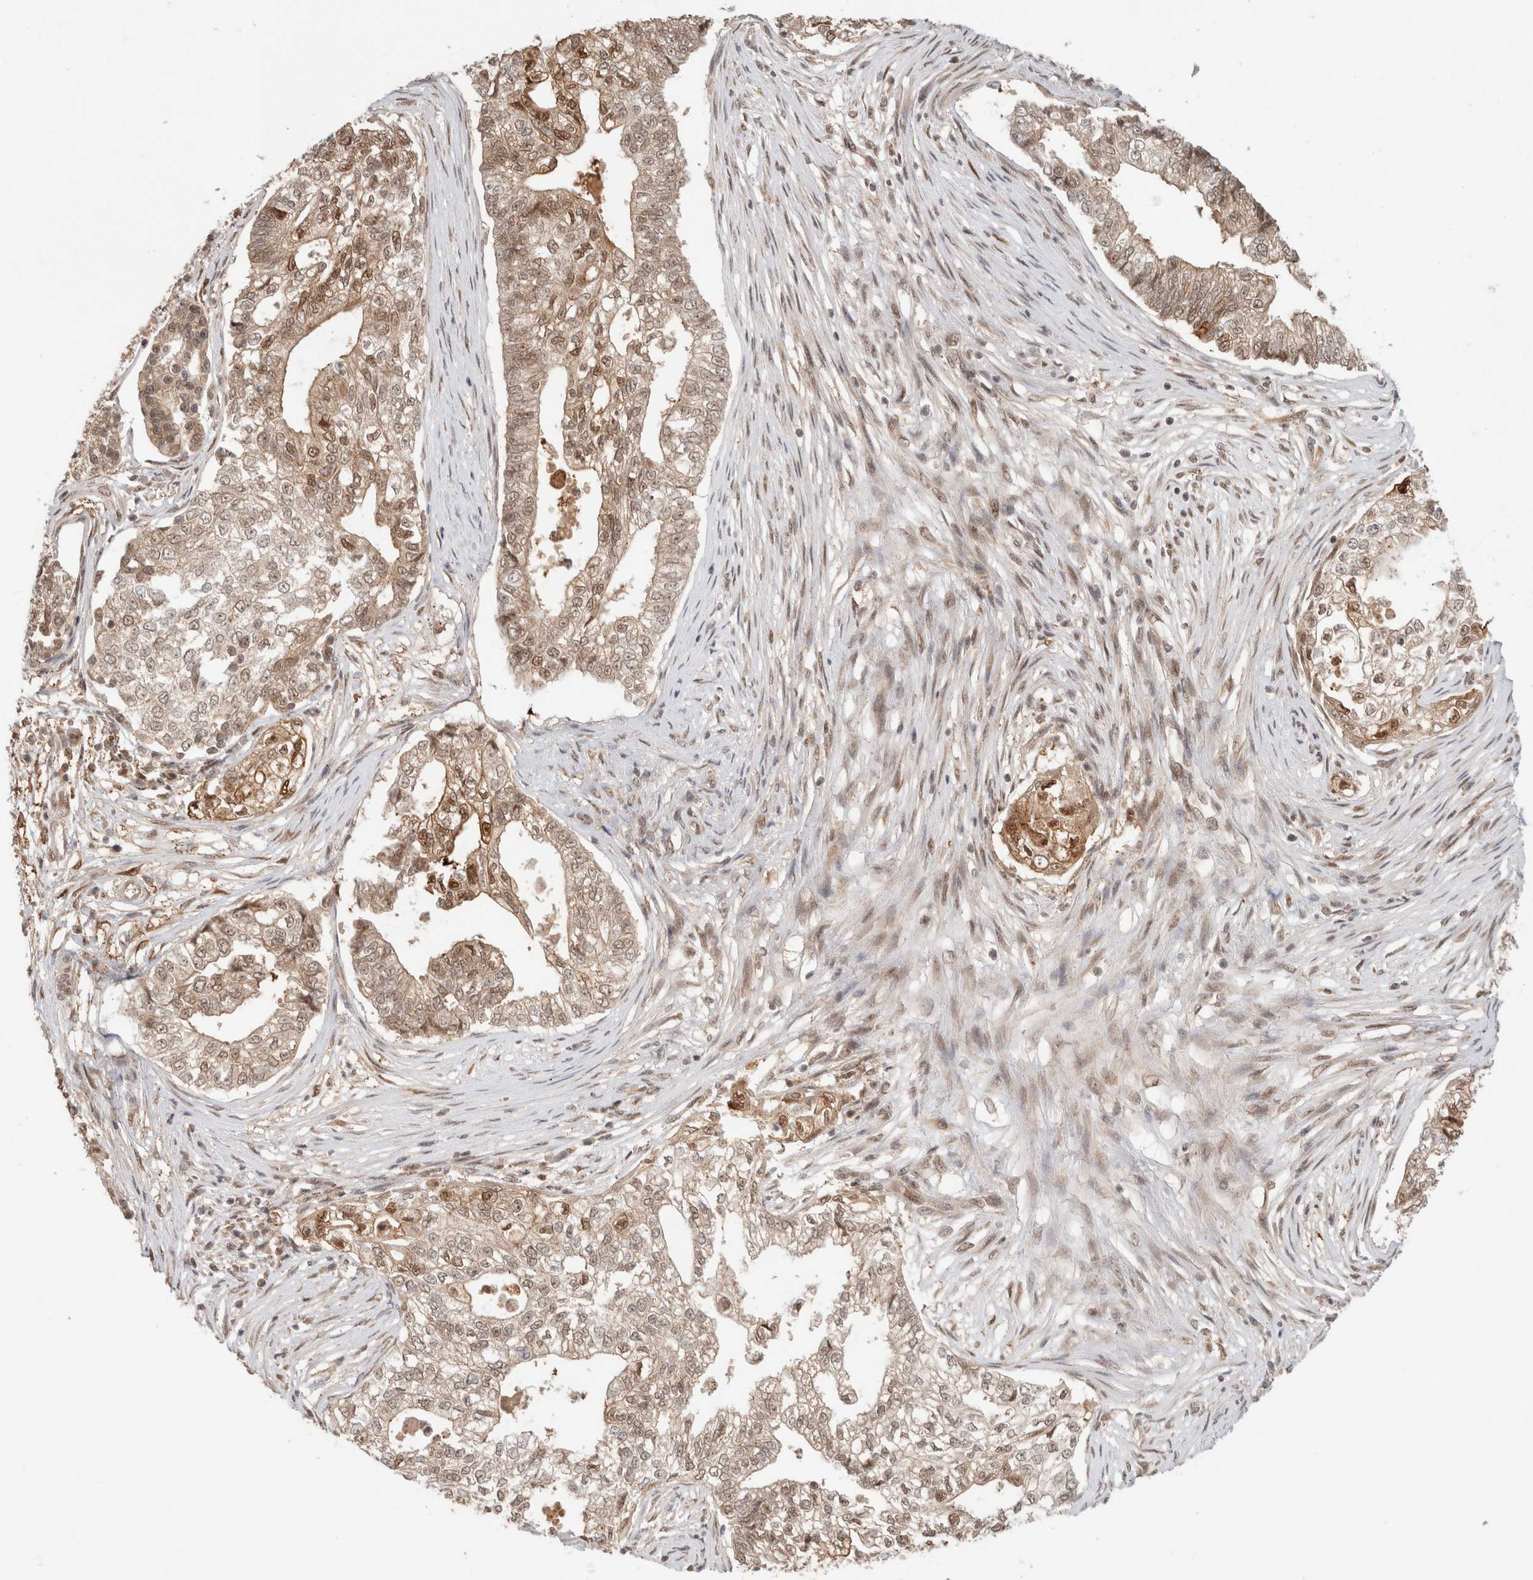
{"staining": {"intensity": "moderate", "quantity": ">75%", "location": "cytoplasmic/membranous,nuclear"}, "tissue": "pancreatic cancer", "cell_type": "Tumor cells", "image_type": "cancer", "snomed": [{"axis": "morphology", "description": "Adenocarcinoma, NOS"}, {"axis": "topography", "description": "Pancreas"}], "caption": "The micrograph reveals staining of pancreatic adenocarcinoma, revealing moderate cytoplasmic/membranous and nuclear protein staining (brown color) within tumor cells.", "gene": "OTUD6B", "patient": {"sex": "male", "age": 72}}